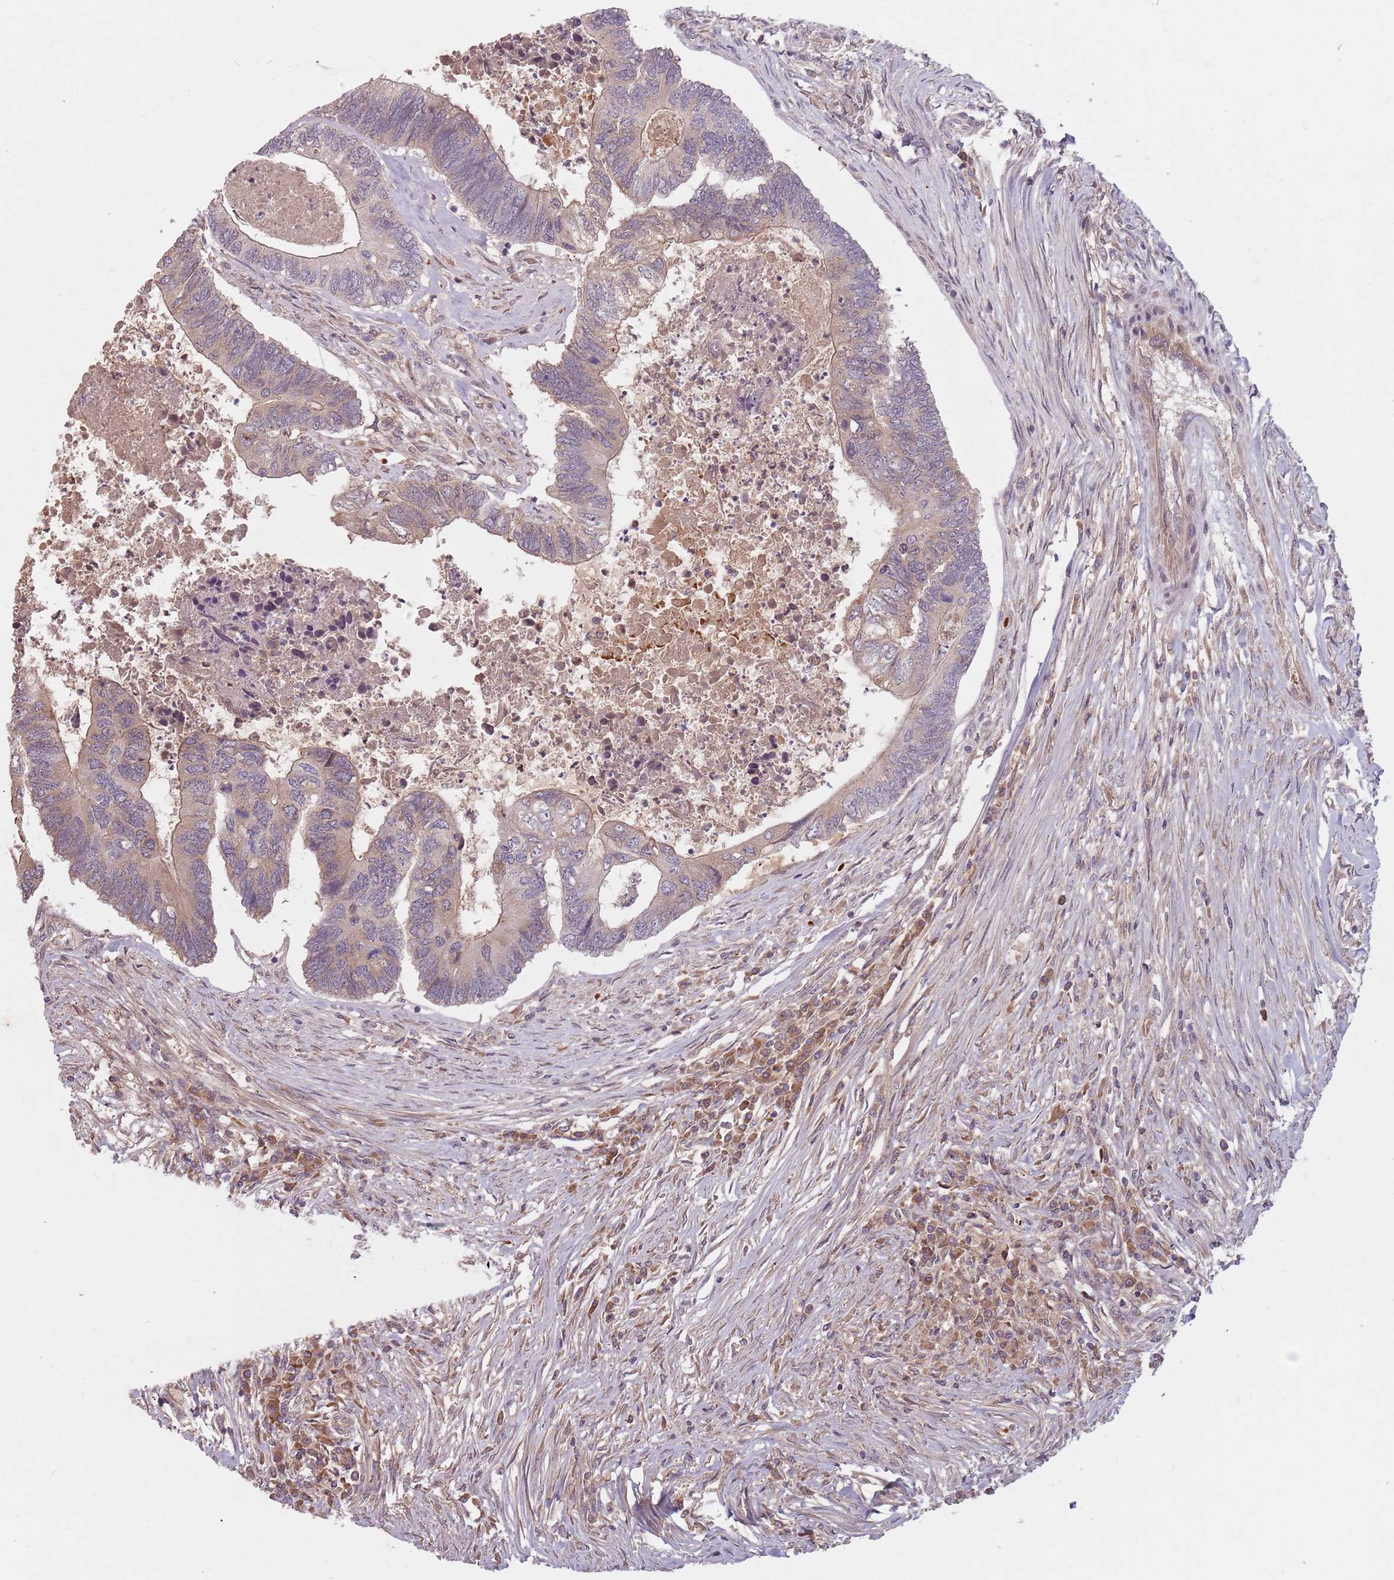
{"staining": {"intensity": "weak", "quantity": "<25%", "location": "cytoplasmic/membranous"}, "tissue": "colorectal cancer", "cell_type": "Tumor cells", "image_type": "cancer", "snomed": [{"axis": "morphology", "description": "Adenocarcinoma, NOS"}, {"axis": "topography", "description": "Colon"}], "caption": "Immunohistochemistry of colorectal cancer (adenocarcinoma) displays no staining in tumor cells.", "gene": "GPR180", "patient": {"sex": "female", "age": 67}}